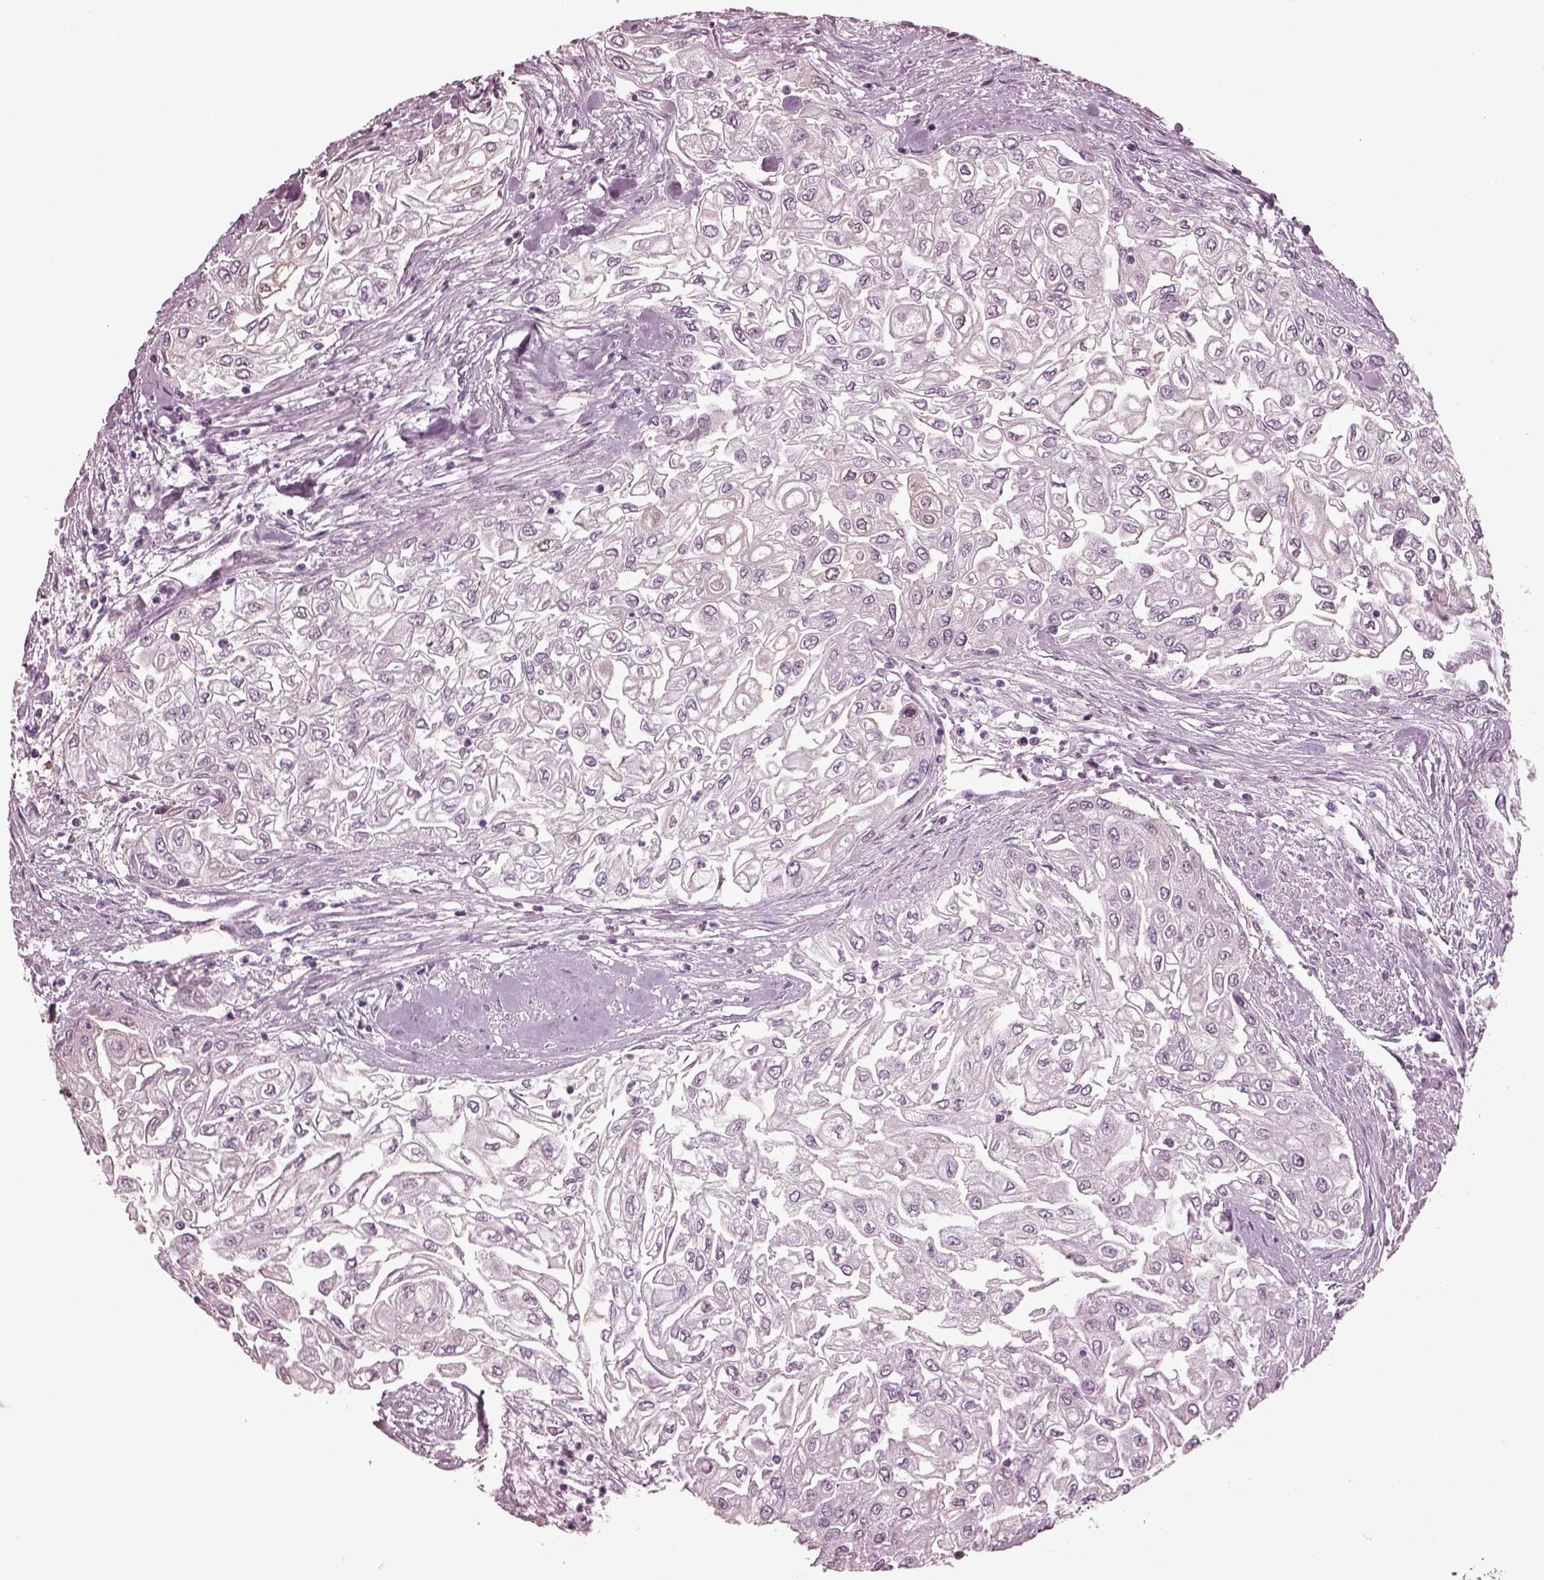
{"staining": {"intensity": "negative", "quantity": "none", "location": "none"}, "tissue": "urothelial cancer", "cell_type": "Tumor cells", "image_type": "cancer", "snomed": [{"axis": "morphology", "description": "Urothelial carcinoma, High grade"}, {"axis": "topography", "description": "Urinary bladder"}], "caption": "Immunohistochemistry micrograph of human urothelial cancer stained for a protein (brown), which shows no positivity in tumor cells. (Stains: DAB (3,3'-diaminobenzidine) immunohistochemistry with hematoxylin counter stain, Microscopy: brightfield microscopy at high magnification).", "gene": "MIB2", "patient": {"sex": "male", "age": 62}}